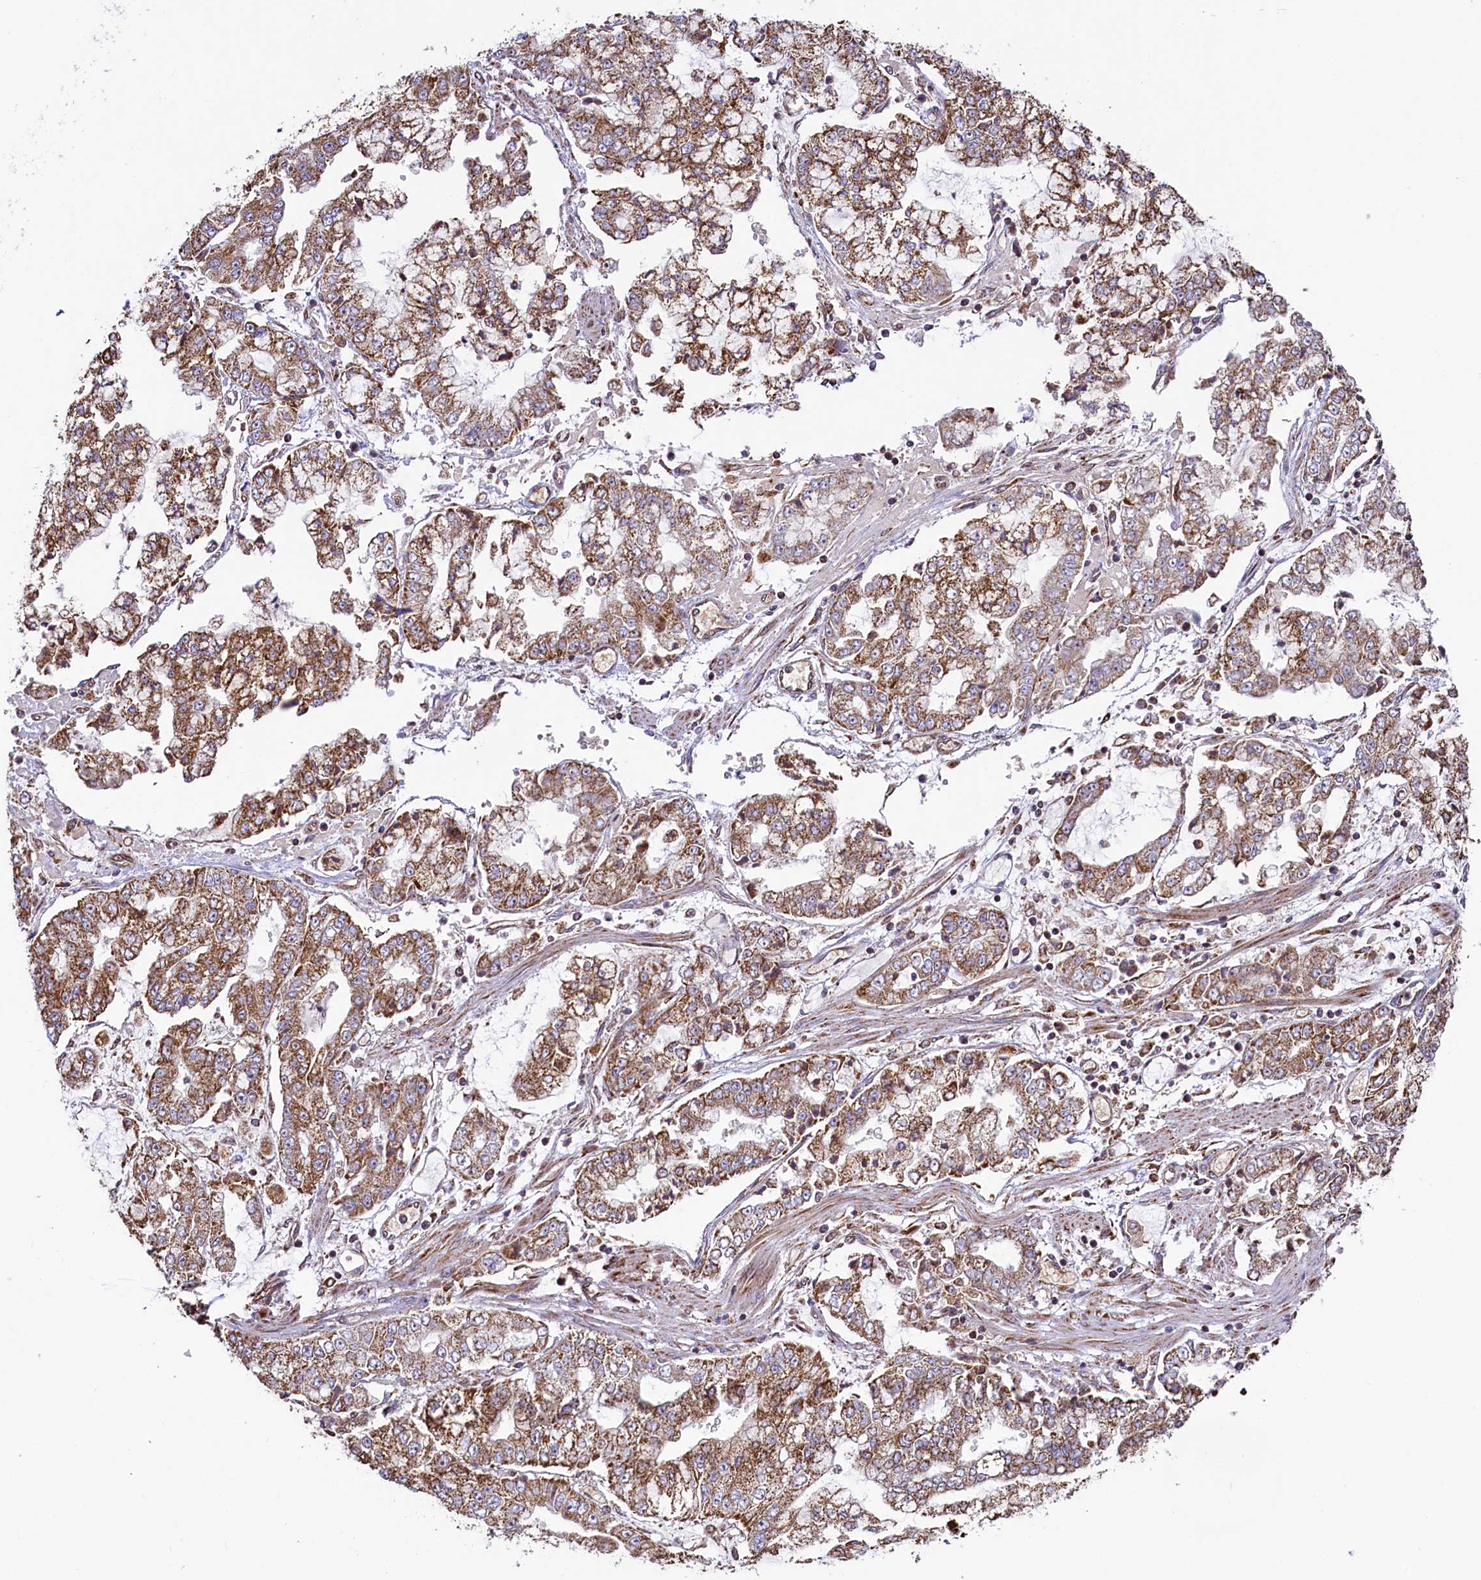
{"staining": {"intensity": "moderate", "quantity": ">75%", "location": "cytoplasmic/membranous"}, "tissue": "stomach cancer", "cell_type": "Tumor cells", "image_type": "cancer", "snomed": [{"axis": "morphology", "description": "Adenocarcinoma, NOS"}, {"axis": "topography", "description": "Stomach"}], "caption": "Immunohistochemical staining of human stomach cancer demonstrates medium levels of moderate cytoplasmic/membranous expression in about >75% of tumor cells. The staining is performed using DAB brown chromogen to label protein expression. The nuclei are counter-stained blue using hematoxylin.", "gene": "ZNF577", "patient": {"sex": "male", "age": 76}}